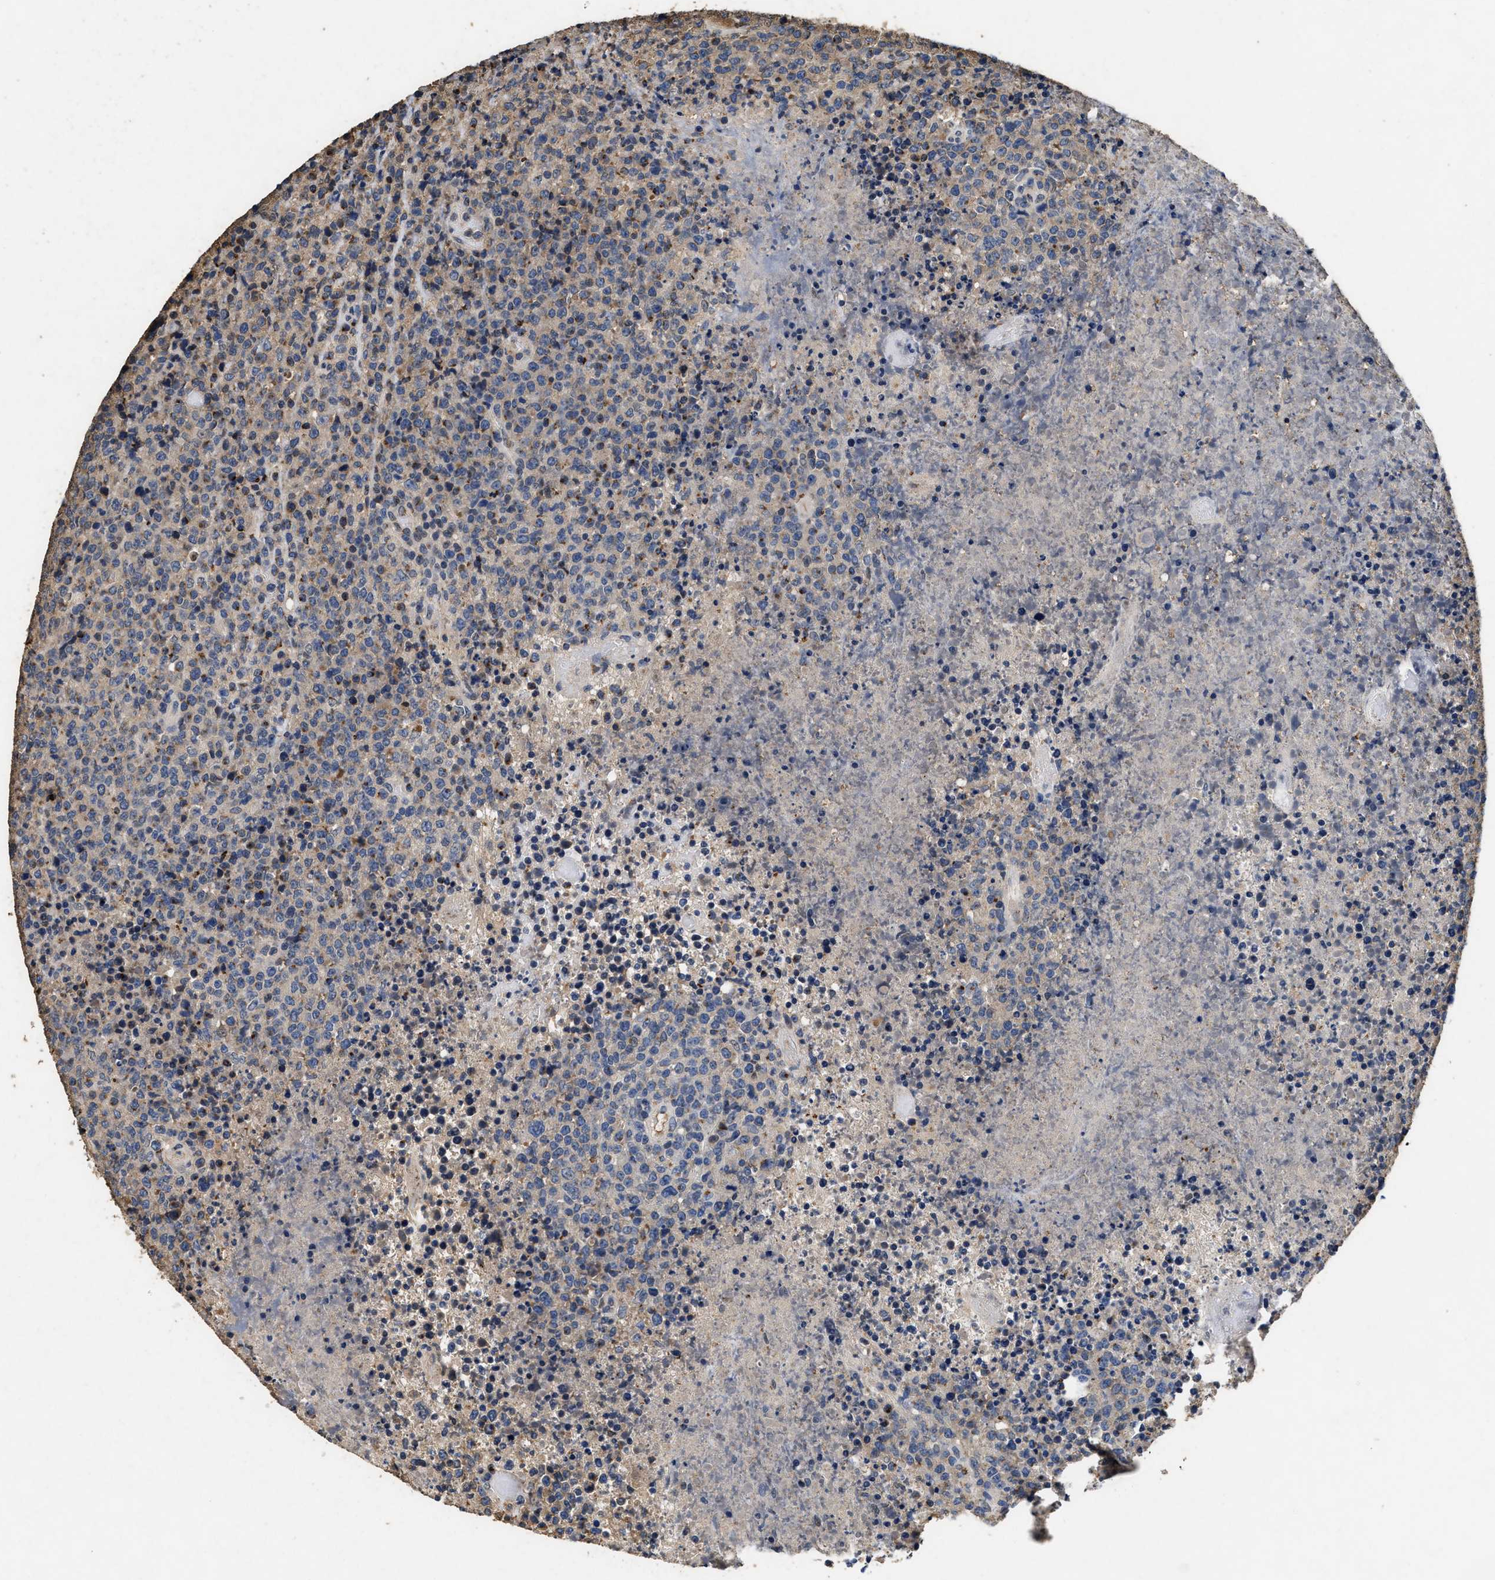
{"staining": {"intensity": "moderate", "quantity": "<25%", "location": "cytoplasmic/membranous"}, "tissue": "lymphoma", "cell_type": "Tumor cells", "image_type": "cancer", "snomed": [{"axis": "morphology", "description": "Malignant lymphoma, non-Hodgkin's type, High grade"}, {"axis": "topography", "description": "Lymph node"}], "caption": "High-grade malignant lymphoma, non-Hodgkin's type stained for a protein (brown) reveals moderate cytoplasmic/membranous positive expression in approximately <25% of tumor cells.", "gene": "TPST2", "patient": {"sex": "male", "age": 13}}